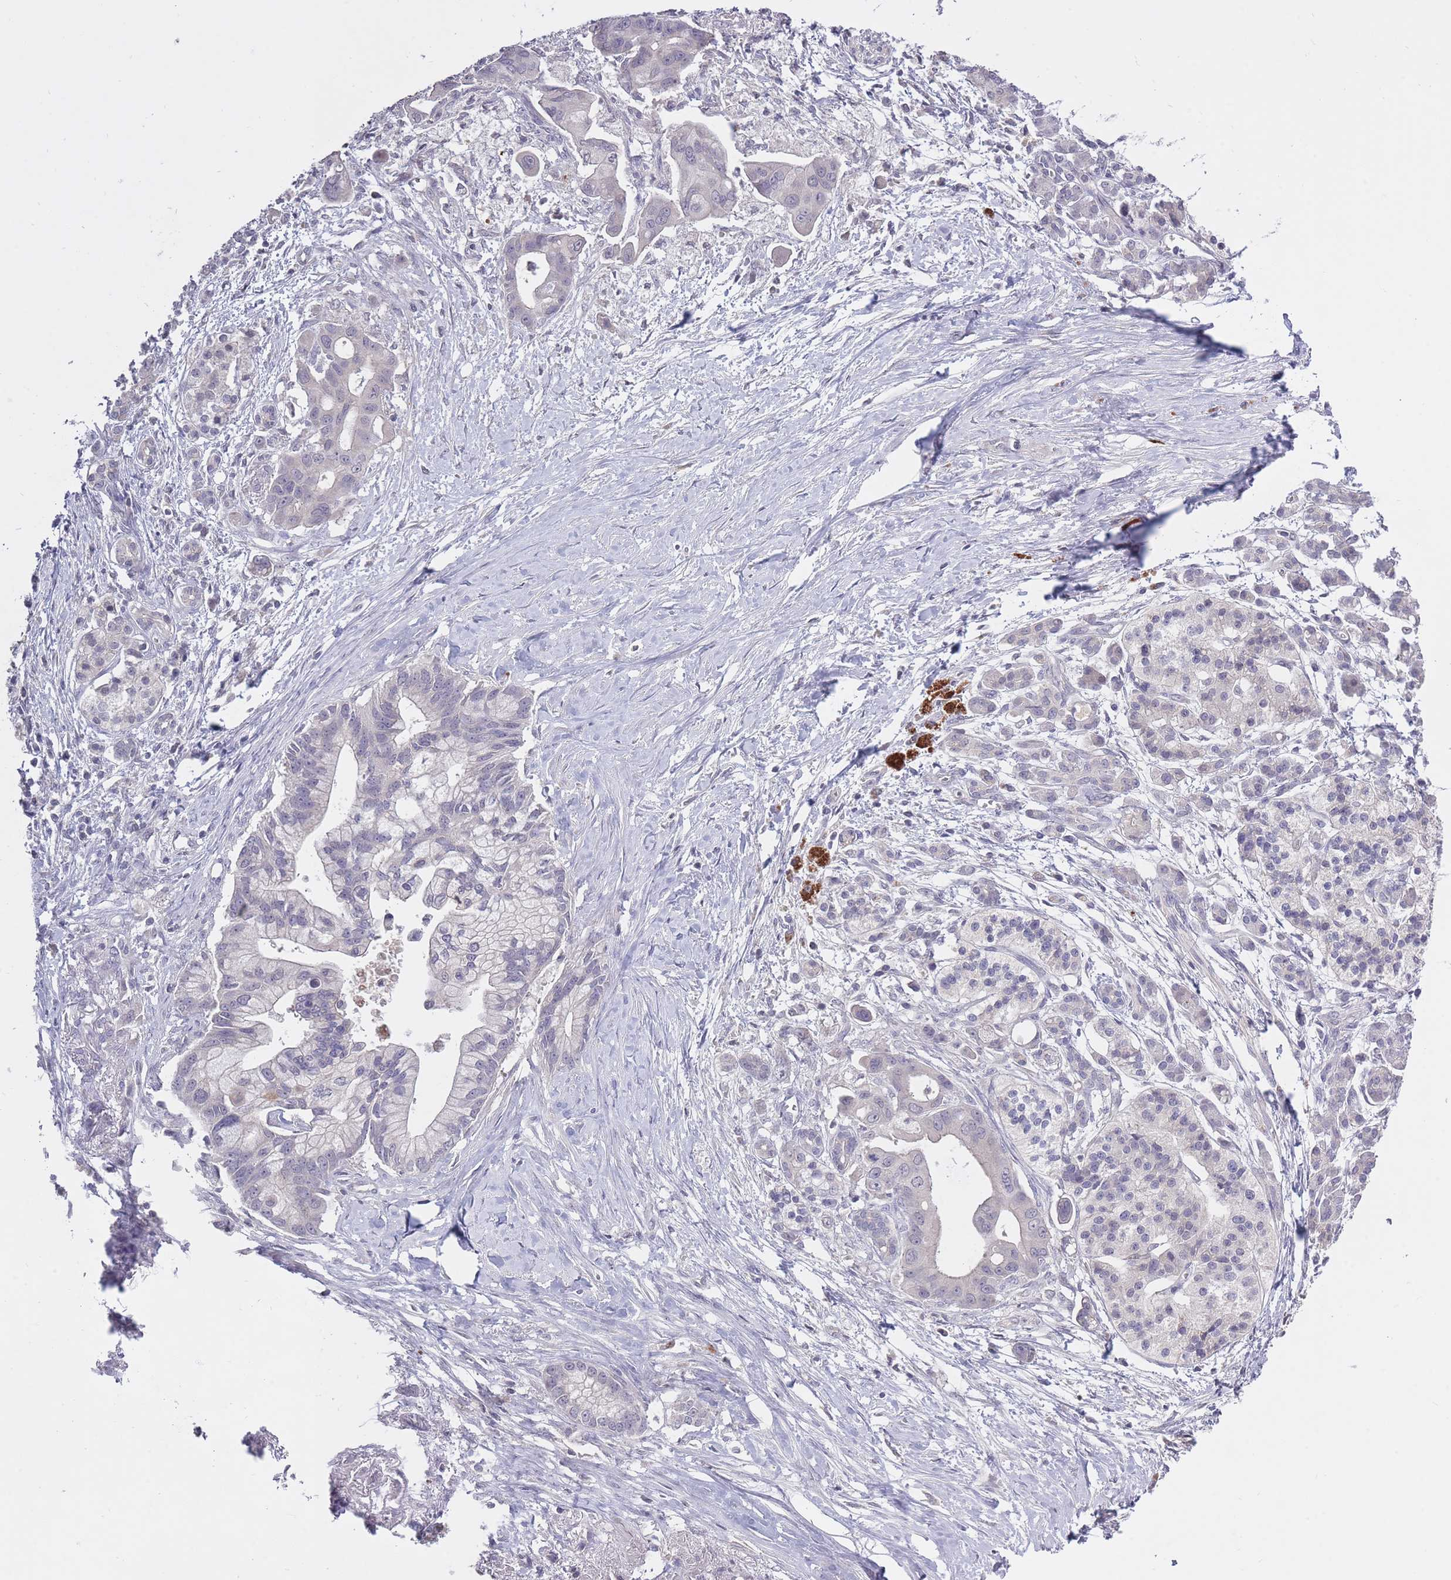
{"staining": {"intensity": "negative", "quantity": "none", "location": "none"}, "tissue": "pancreatic cancer", "cell_type": "Tumor cells", "image_type": "cancer", "snomed": [{"axis": "morphology", "description": "Adenocarcinoma, NOS"}, {"axis": "topography", "description": "Pancreas"}], "caption": "High power microscopy image of an immunohistochemistry micrograph of adenocarcinoma (pancreatic), revealing no significant staining in tumor cells.", "gene": "ADCYAP1R1", "patient": {"sex": "male", "age": 68}}